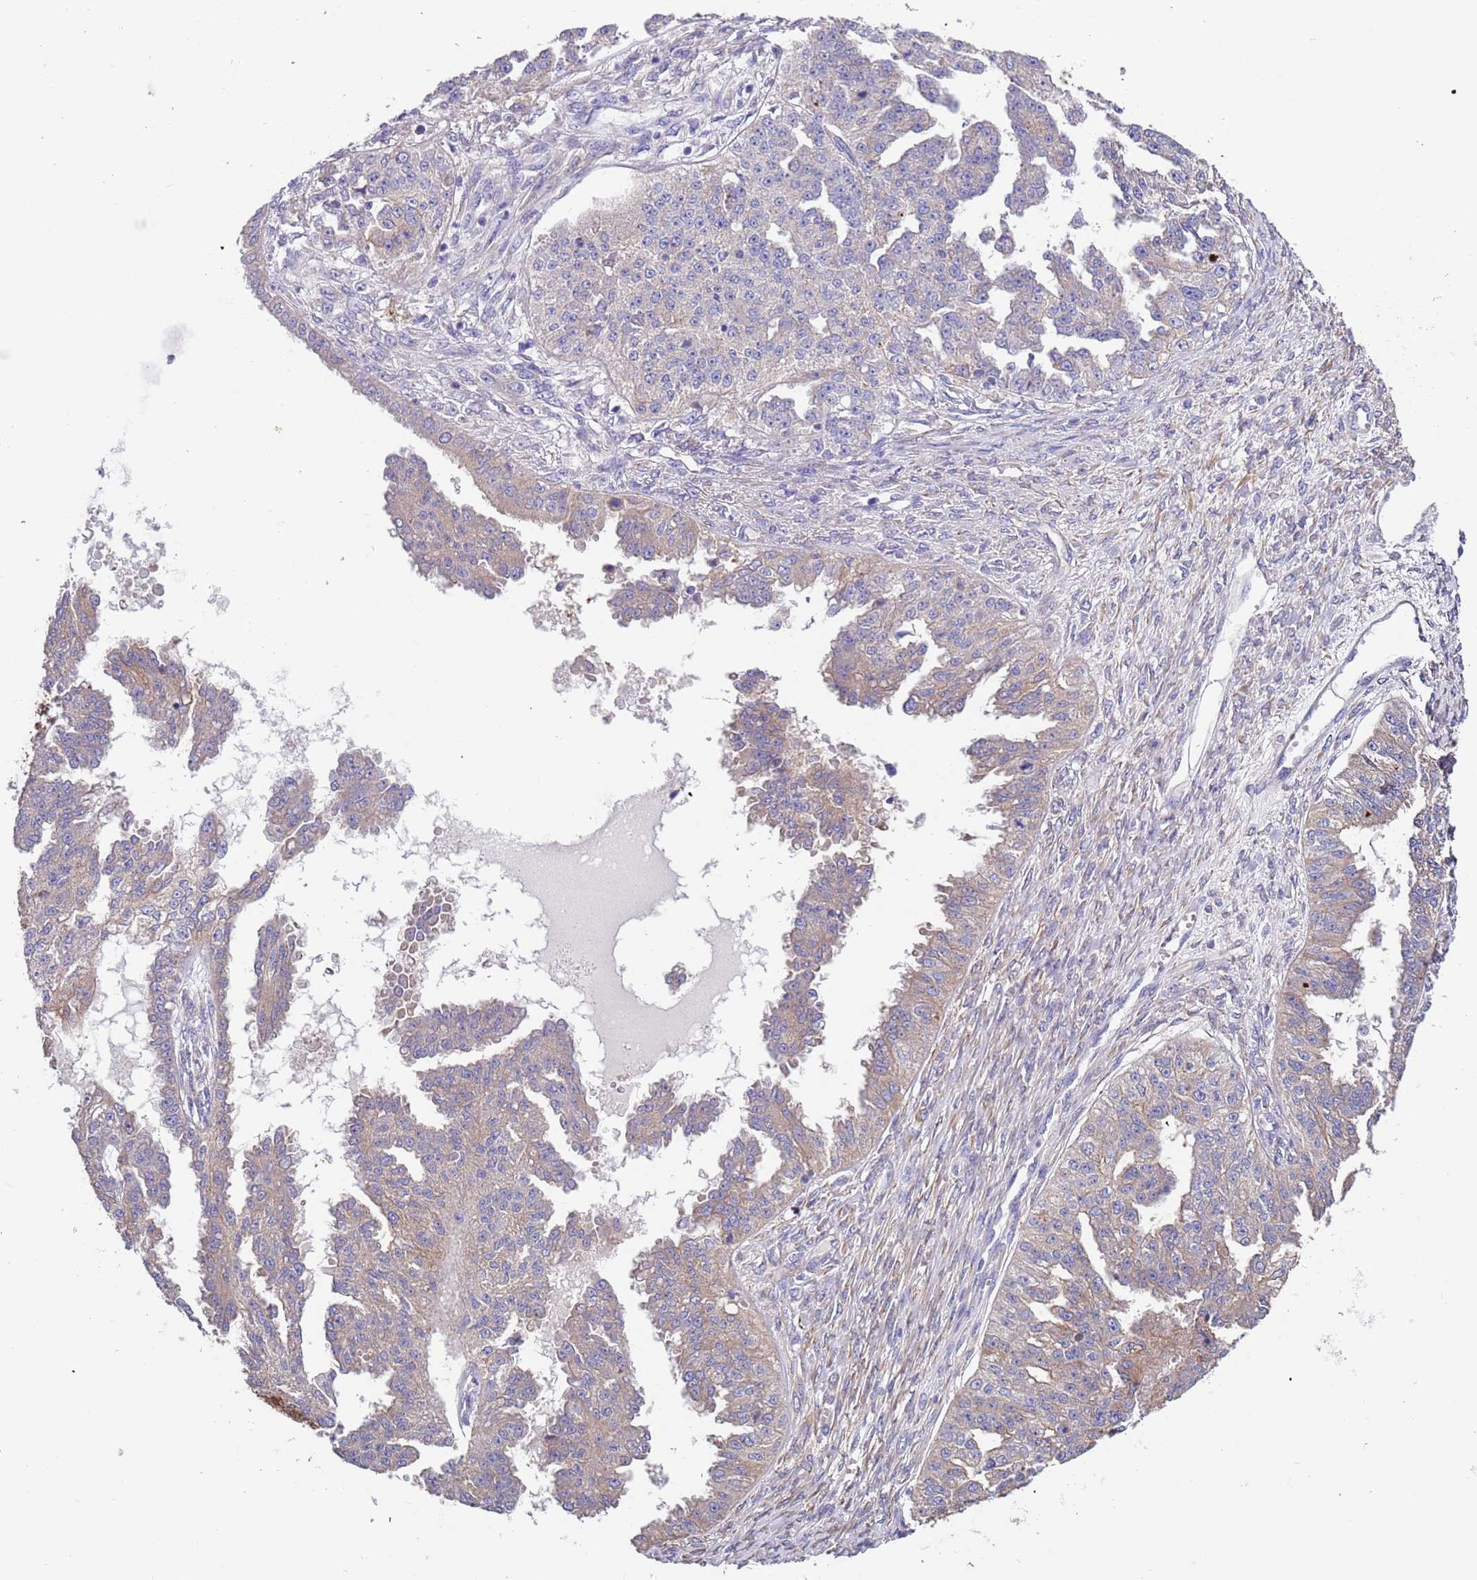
{"staining": {"intensity": "weak", "quantity": "<25%", "location": "cytoplasmic/membranous"}, "tissue": "ovarian cancer", "cell_type": "Tumor cells", "image_type": "cancer", "snomed": [{"axis": "morphology", "description": "Cystadenocarcinoma, serous, NOS"}, {"axis": "topography", "description": "Ovary"}], "caption": "Immunohistochemical staining of ovarian cancer reveals no significant positivity in tumor cells.", "gene": "LAMB4", "patient": {"sex": "female", "age": 58}}